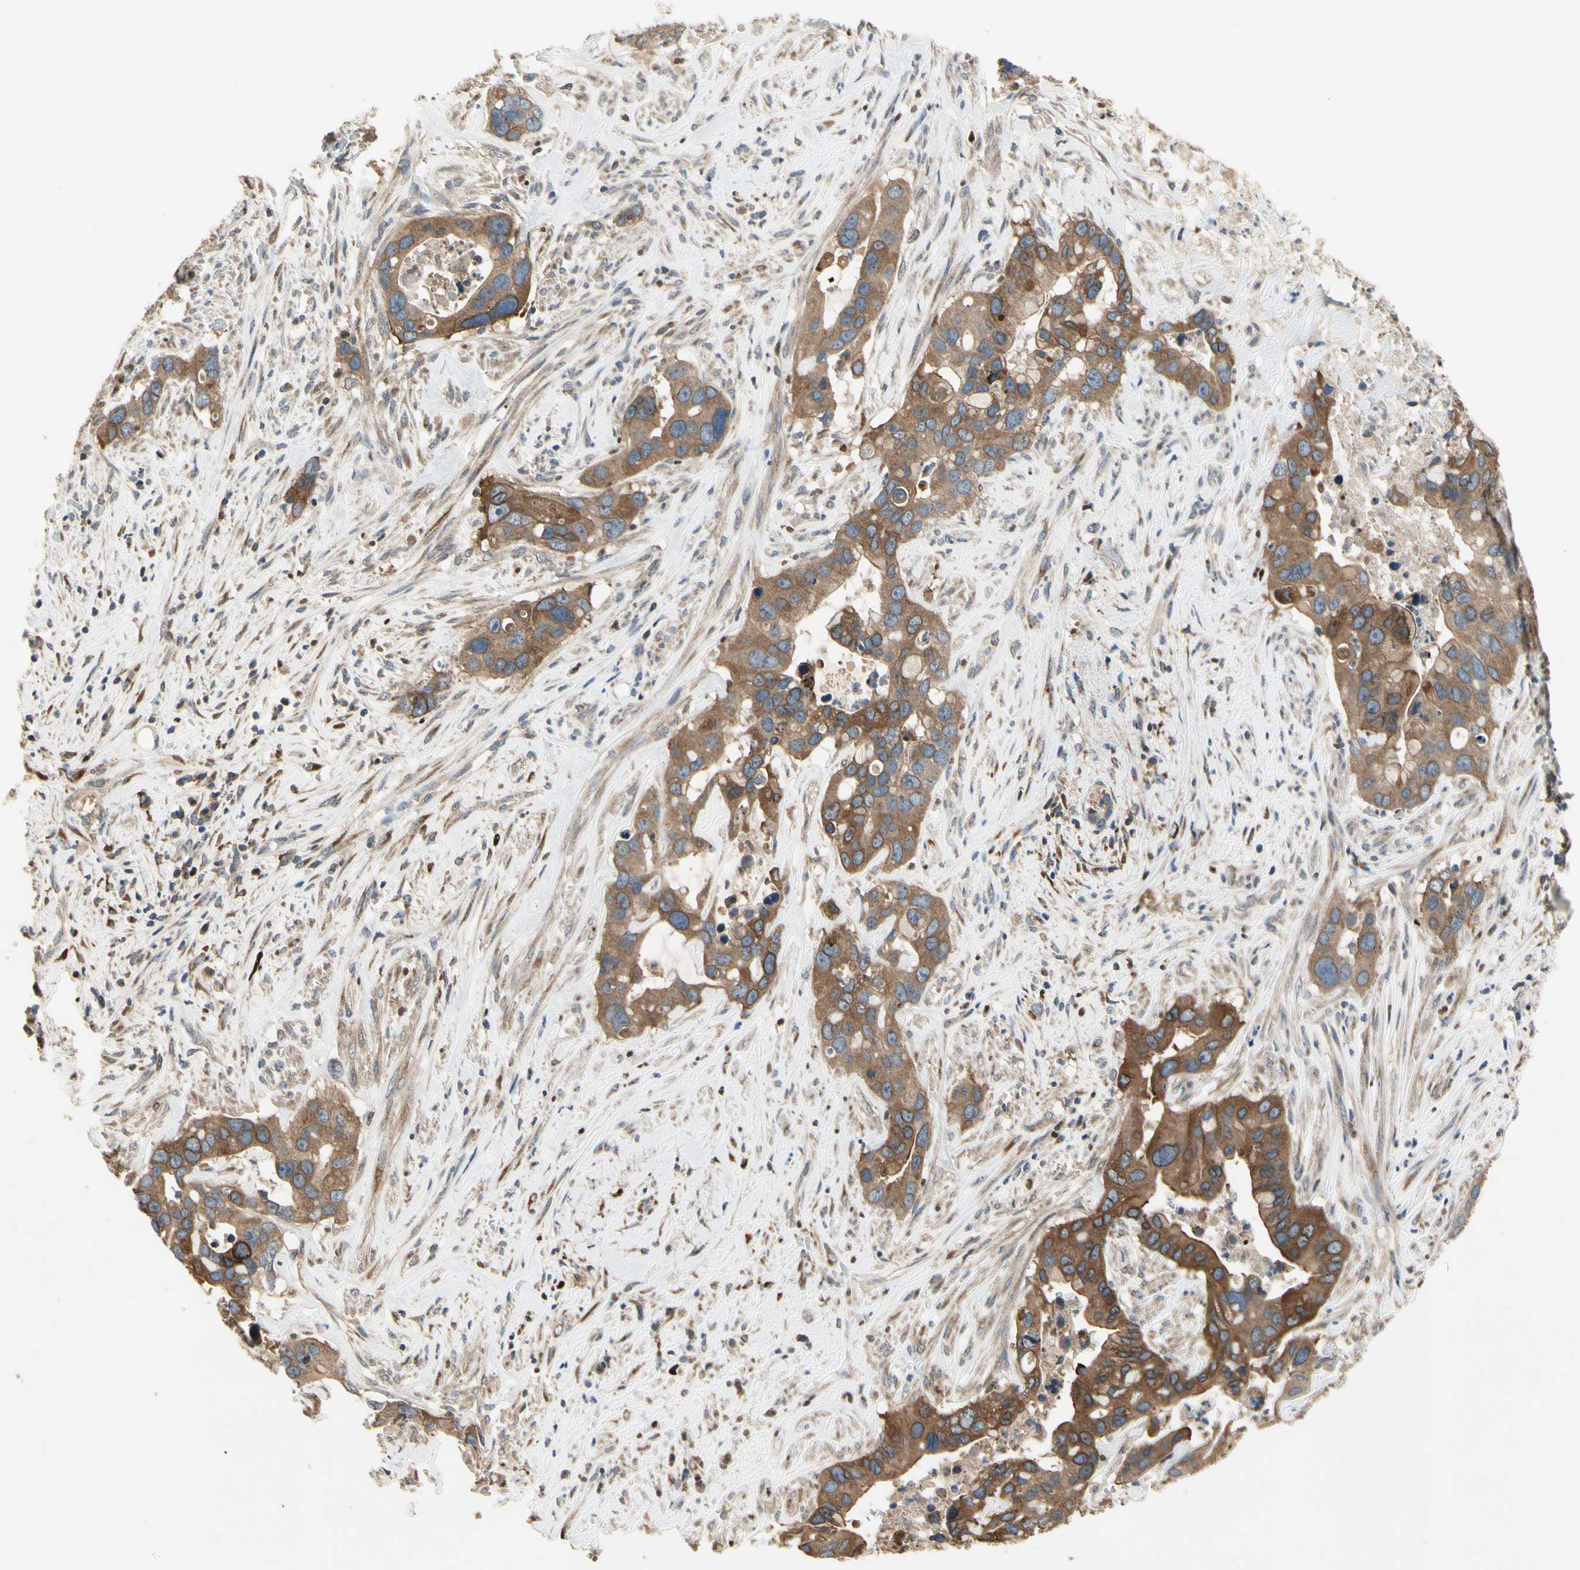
{"staining": {"intensity": "strong", "quantity": ">75%", "location": "cytoplasmic/membranous"}, "tissue": "liver cancer", "cell_type": "Tumor cells", "image_type": "cancer", "snomed": [{"axis": "morphology", "description": "Cholangiocarcinoma"}, {"axis": "topography", "description": "Liver"}], "caption": "Human liver cancer (cholangiocarcinoma) stained with a protein marker displays strong staining in tumor cells.", "gene": "CGREF1", "patient": {"sex": "female", "age": 65}}